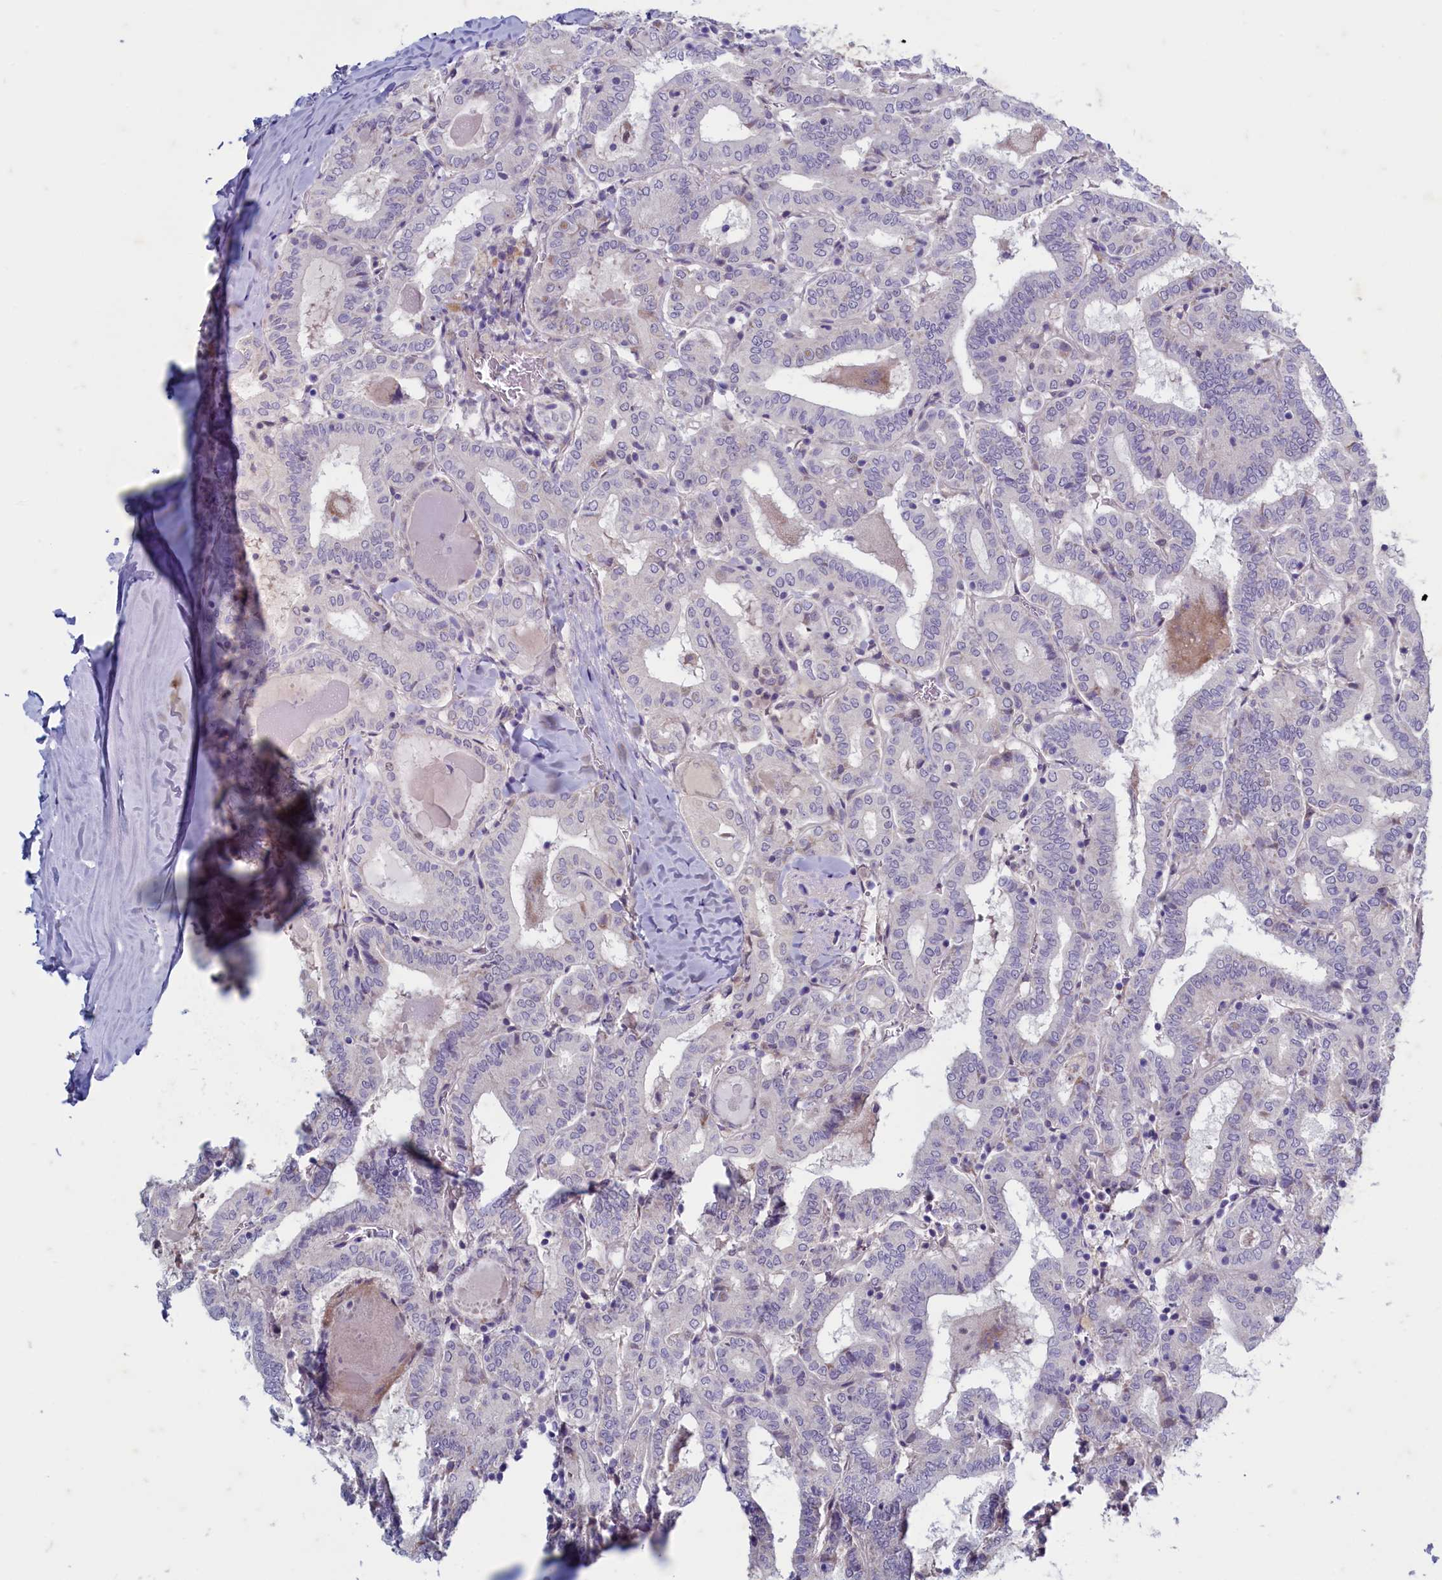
{"staining": {"intensity": "negative", "quantity": "none", "location": "none"}, "tissue": "thyroid cancer", "cell_type": "Tumor cells", "image_type": "cancer", "snomed": [{"axis": "morphology", "description": "Papillary adenocarcinoma, NOS"}, {"axis": "topography", "description": "Thyroid gland"}], "caption": "A micrograph of human thyroid cancer (papillary adenocarcinoma) is negative for staining in tumor cells.", "gene": "MAP1LC3A", "patient": {"sex": "female", "age": 72}}